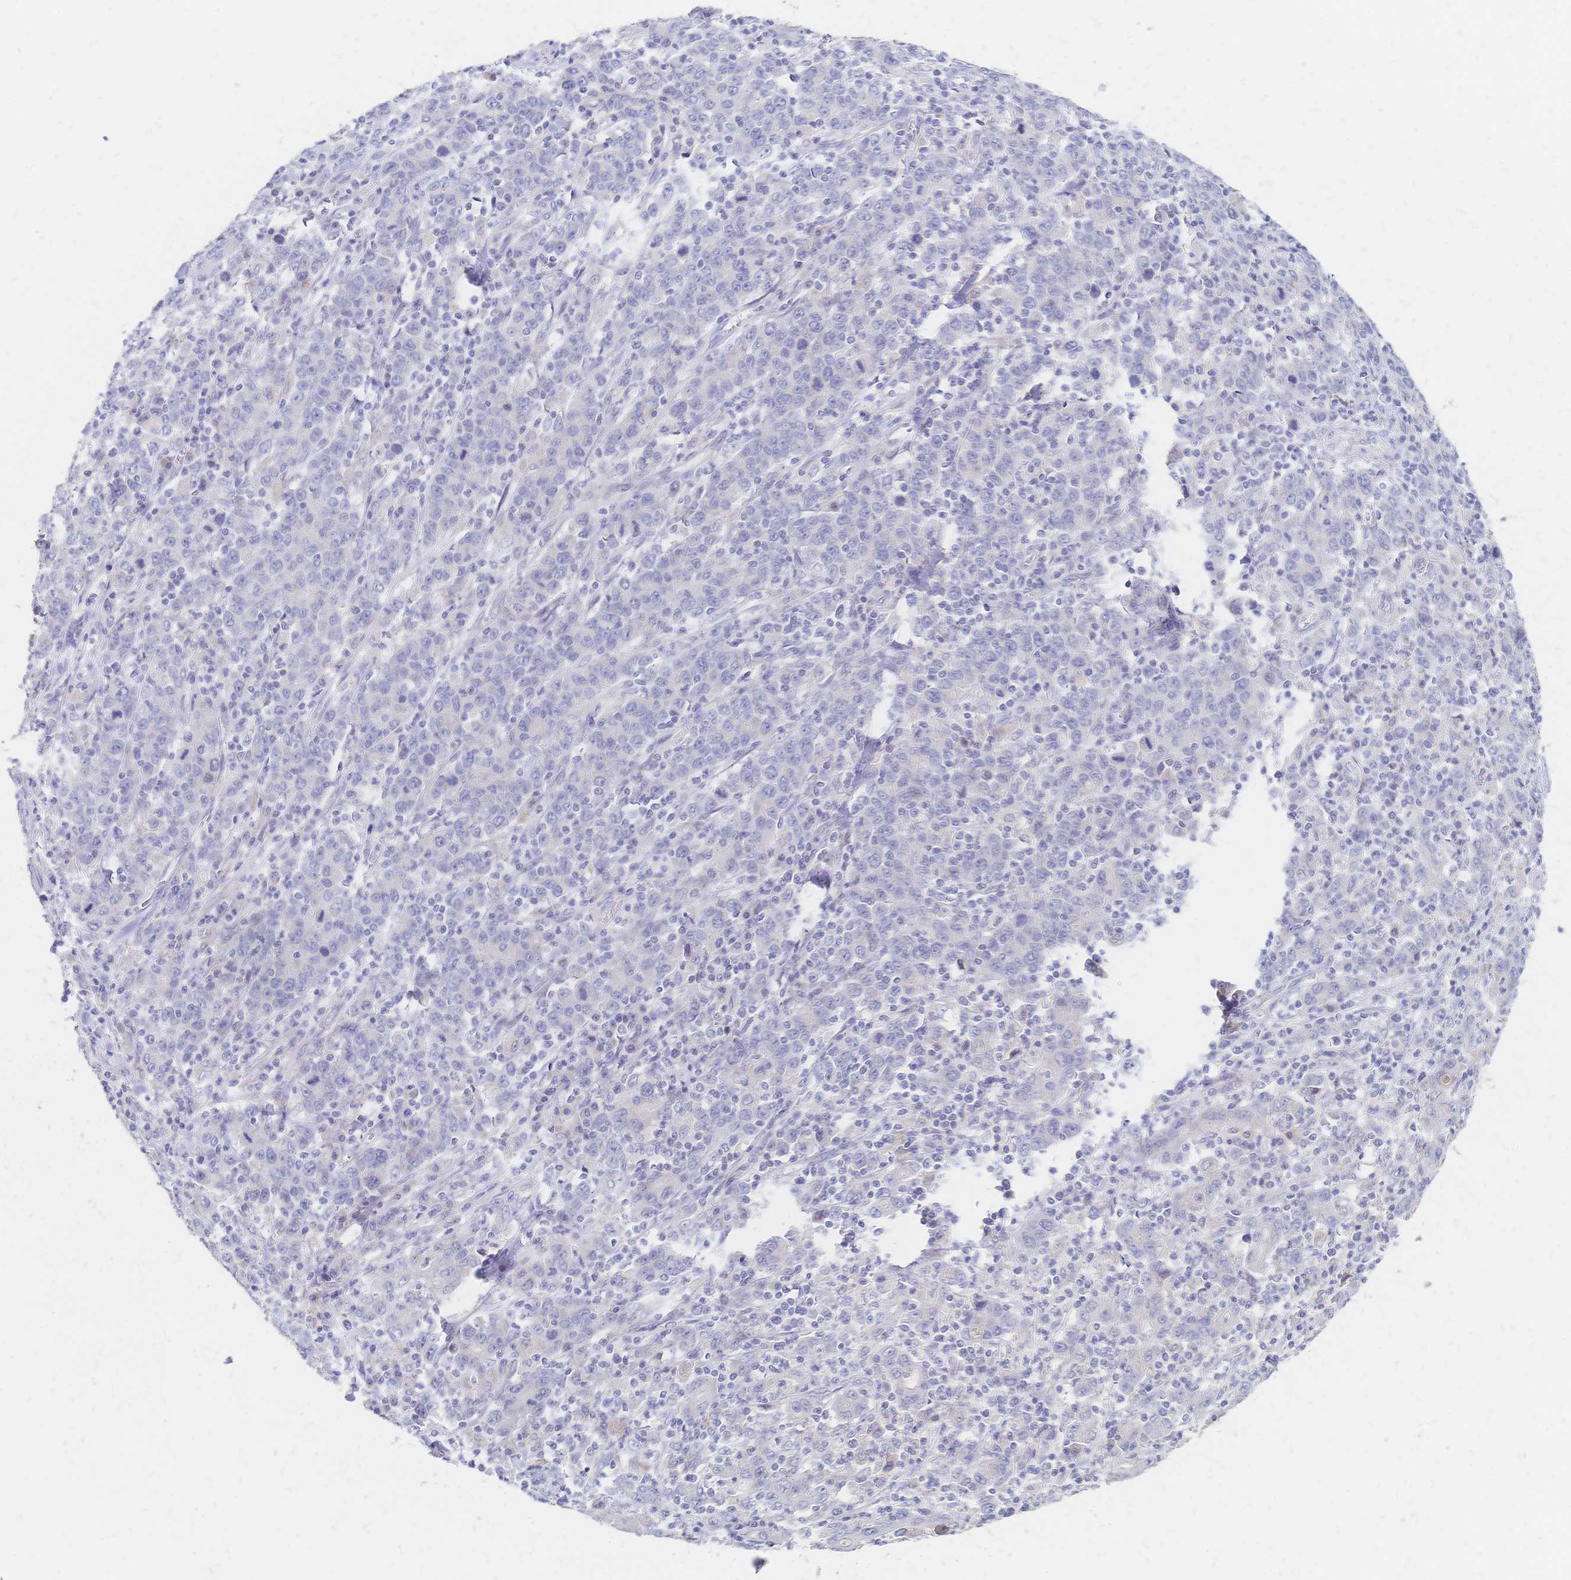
{"staining": {"intensity": "negative", "quantity": "none", "location": "none"}, "tissue": "stomach cancer", "cell_type": "Tumor cells", "image_type": "cancer", "snomed": [{"axis": "morphology", "description": "Adenocarcinoma, NOS"}, {"axis": "topography", "description": "Stomach, upper"}], "caption": "Tumor cells are negative for protein expression in human stomach cancer.", "gene": "VWC2L", "patient": {"sex": "male", "age": 69}}